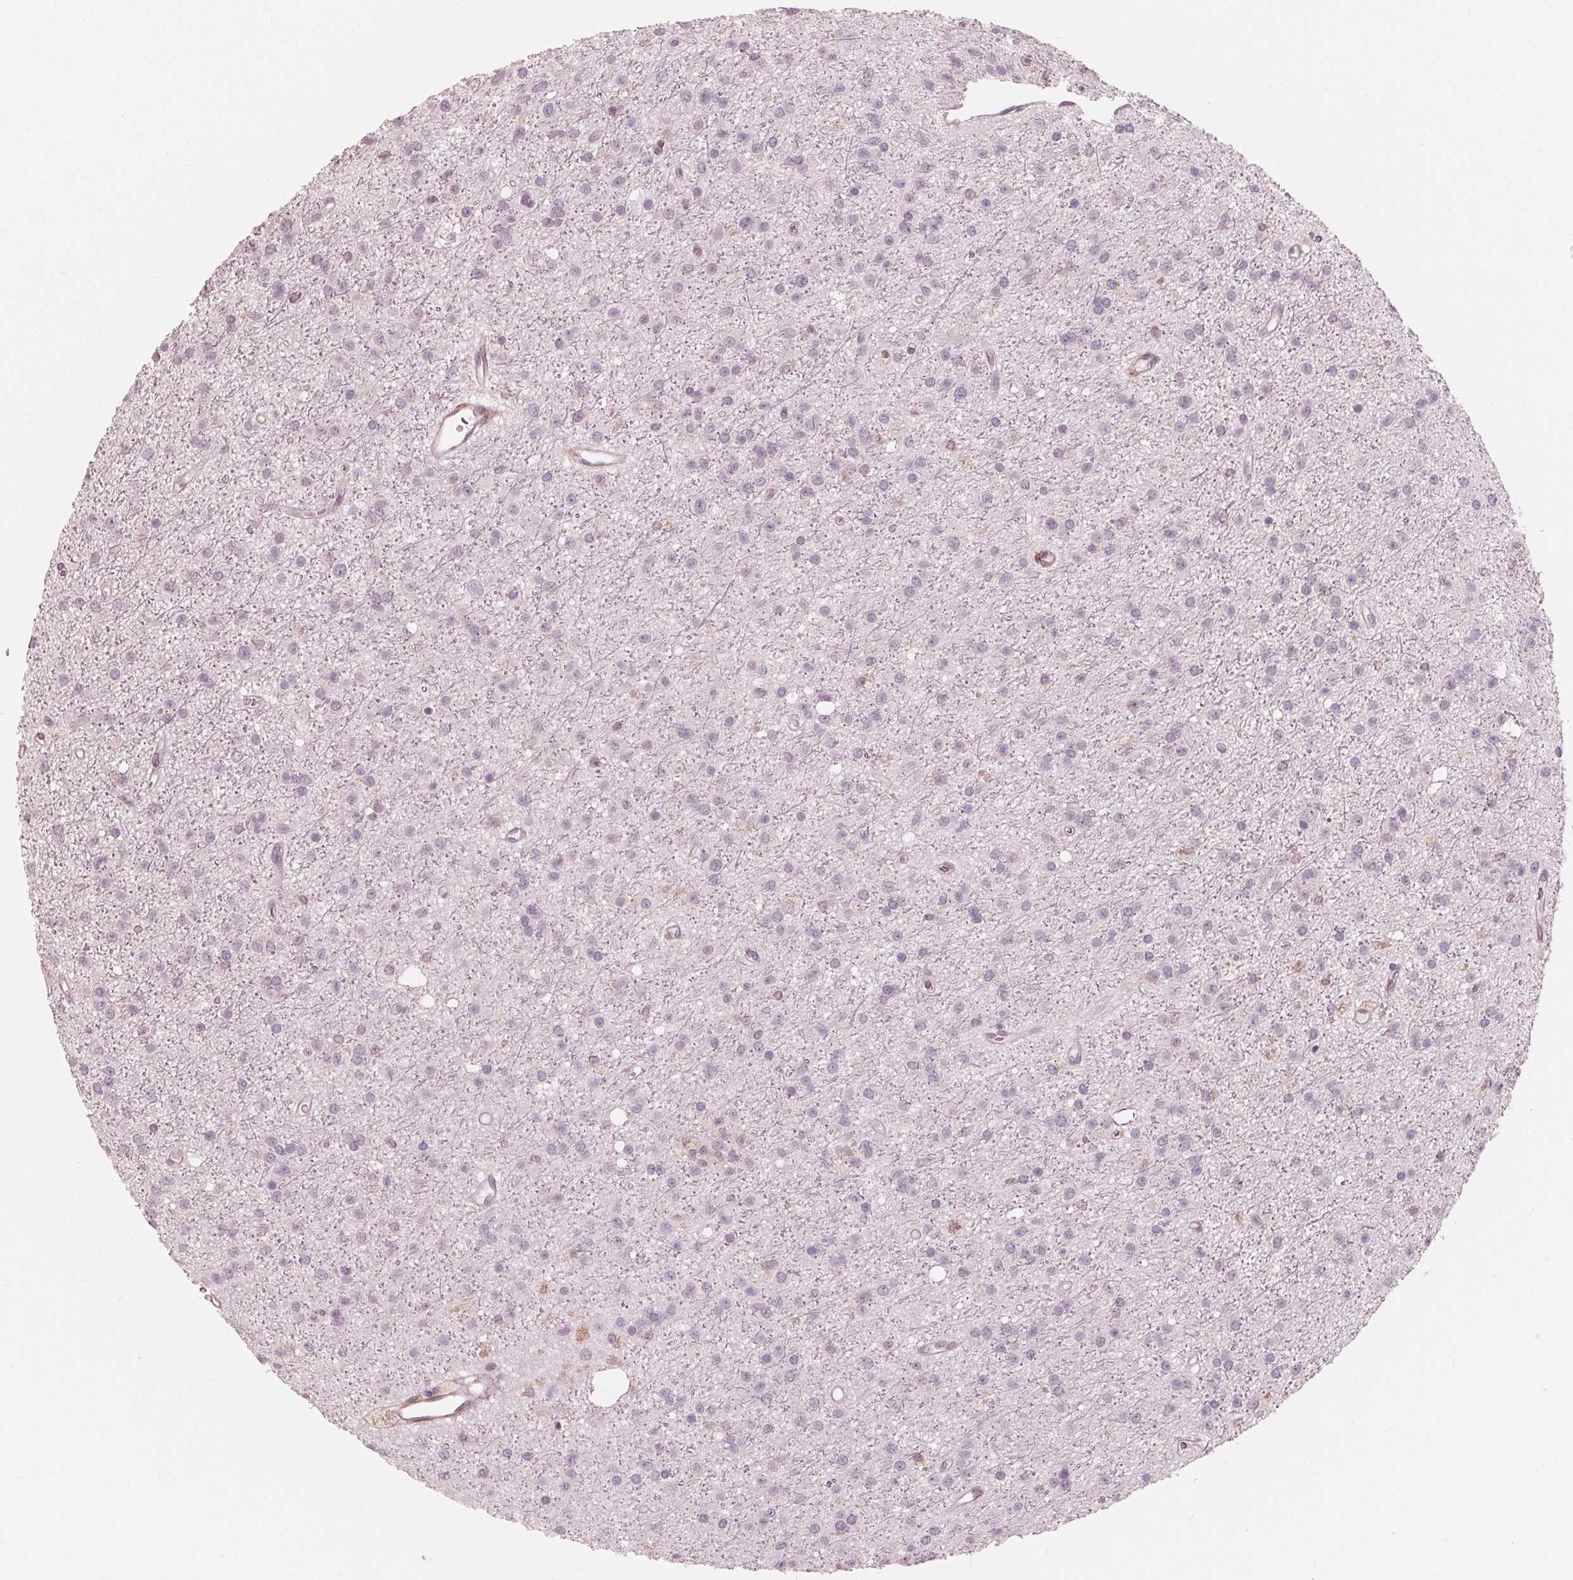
{"staining": {"intensity": "negative", "quantity": "none", "location": "none"}, "tissue": "glioma", "cell_type": "Tumor cells", "image_type": "cancer", "snomed": [{"axis": "morphology", "description": "Glioma, malignant, Low grade"}, {"axis": "topography", "description": "Brain"}], "caption": "The photomicrograph shows no staining of tumor cells in glioma. (Brightfield microscopy of DAB (3,3'-diaminobenzidine) IHC at high magnification).", "gene": "IKBIP", "patient": {"sex": "male", "age": 27}}